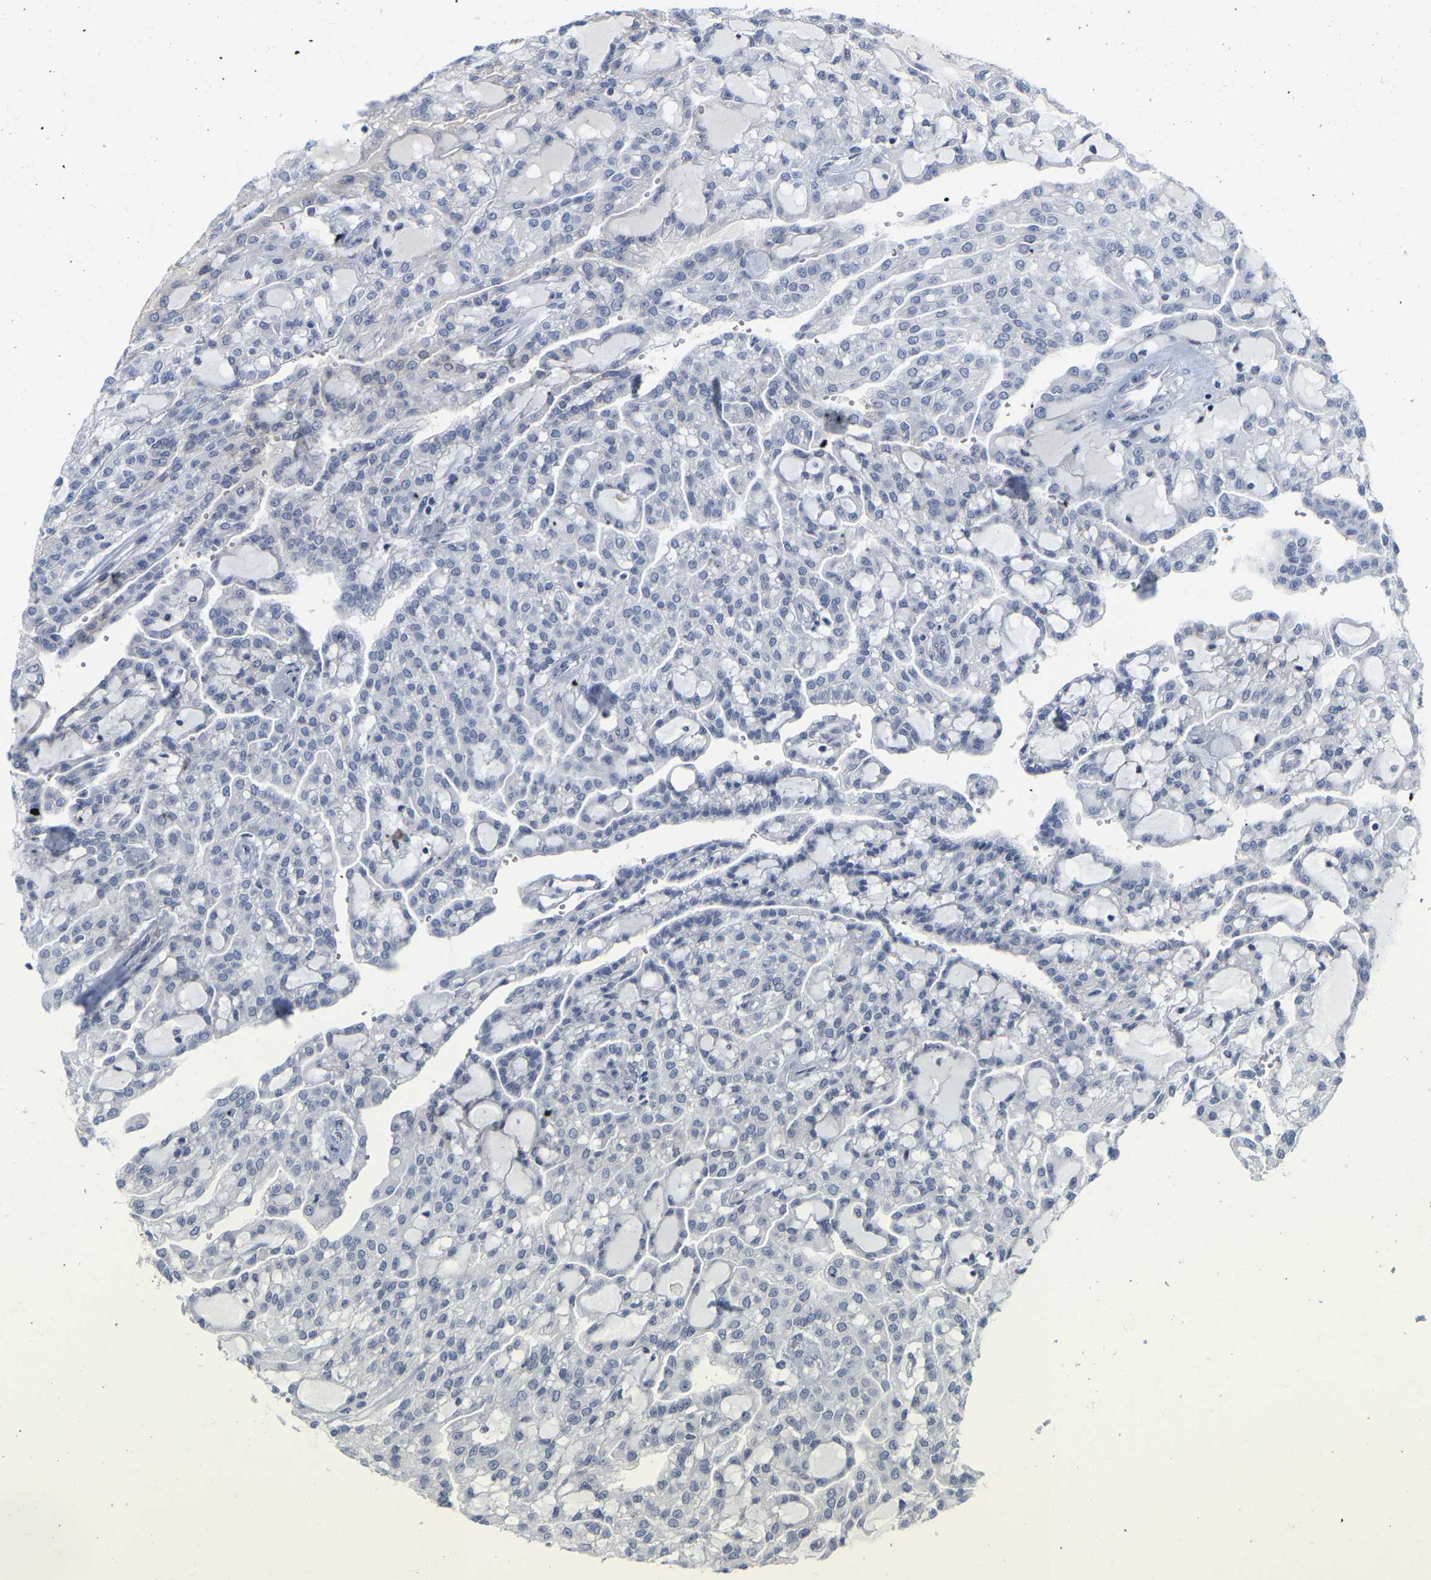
{"staining": {"intensity": "negative", "quantity": "none", "location": "none"}, "tissue": "renal cancer", "cell_type": "Tumor cells", "image_type": "cancer", "snomed": [{"axis": "morphology", "description": "Adenocarcinoma, NOS"}, {"axis": "topography", "description": "Kidney"}], "caption": "IHC image of renal adenocarcinoma stained for a protein (brown), which exhibits no staining in tumor cells.", "gene": "GNAS", "patient": {"sex": "male", "age": 63}}